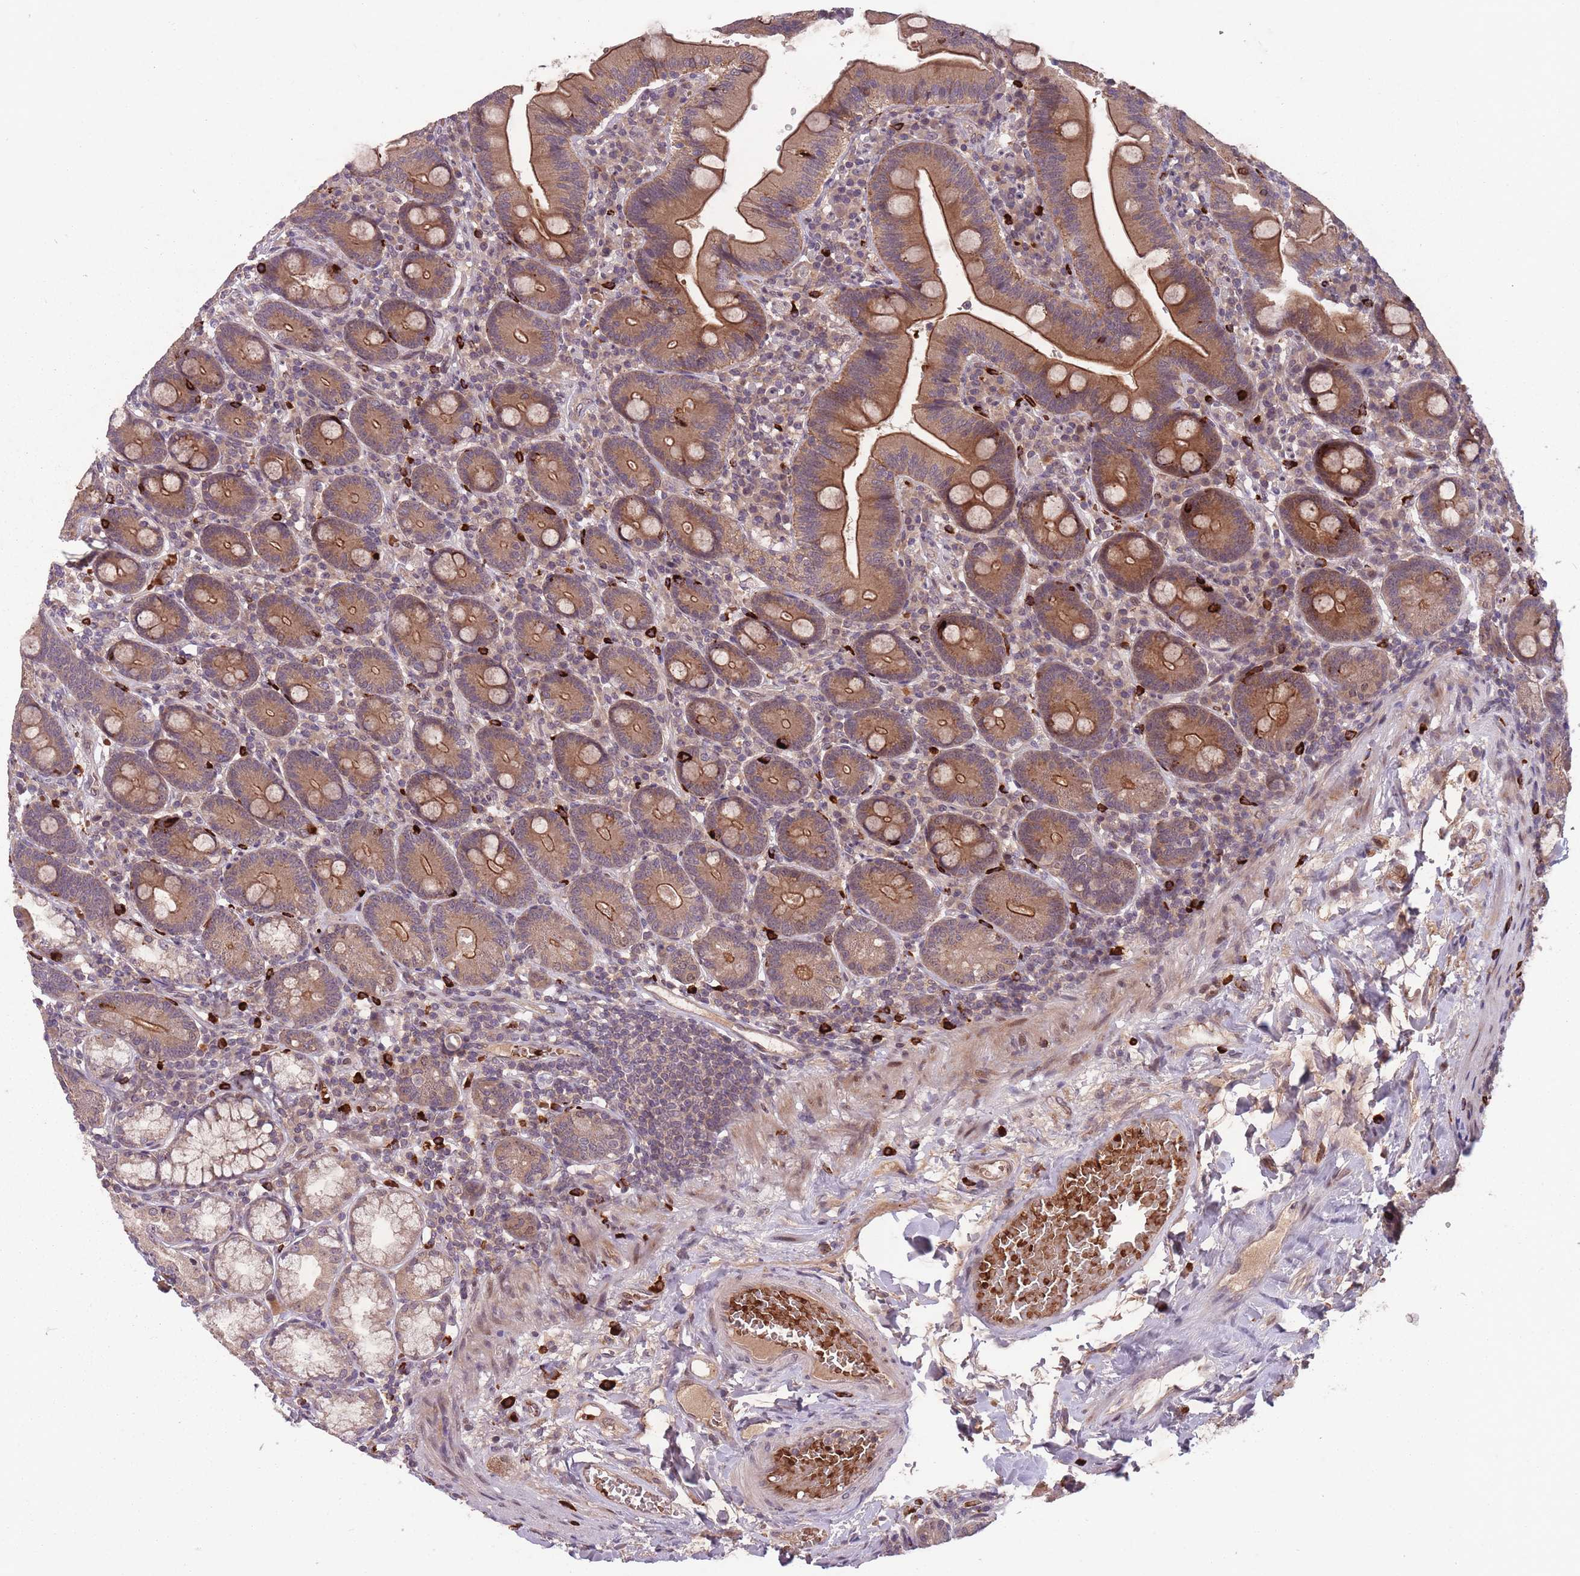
{"staining": {"intensity": "strong", "quantity": ">75%", "location": "cytoplasmic/membranous"}, "tissue": "duodenum", "cell_type": "Glandular cells", "image_type": "normal", "snomed": [{"axis": "morphology", "description": "Normal tissue, NOS"}, {"axis": "topography", "description": "Duodenum"}], "caption": "This image exhibits normal duodenum stained with IHC to label a protein in brown. The cytoplasmic/membranous of glandular cells show strong positivity for the protein. Nuclei are counter-stained blue.", "gene": "SECTM1", "patient": {"sex": "female", "age": 67}}